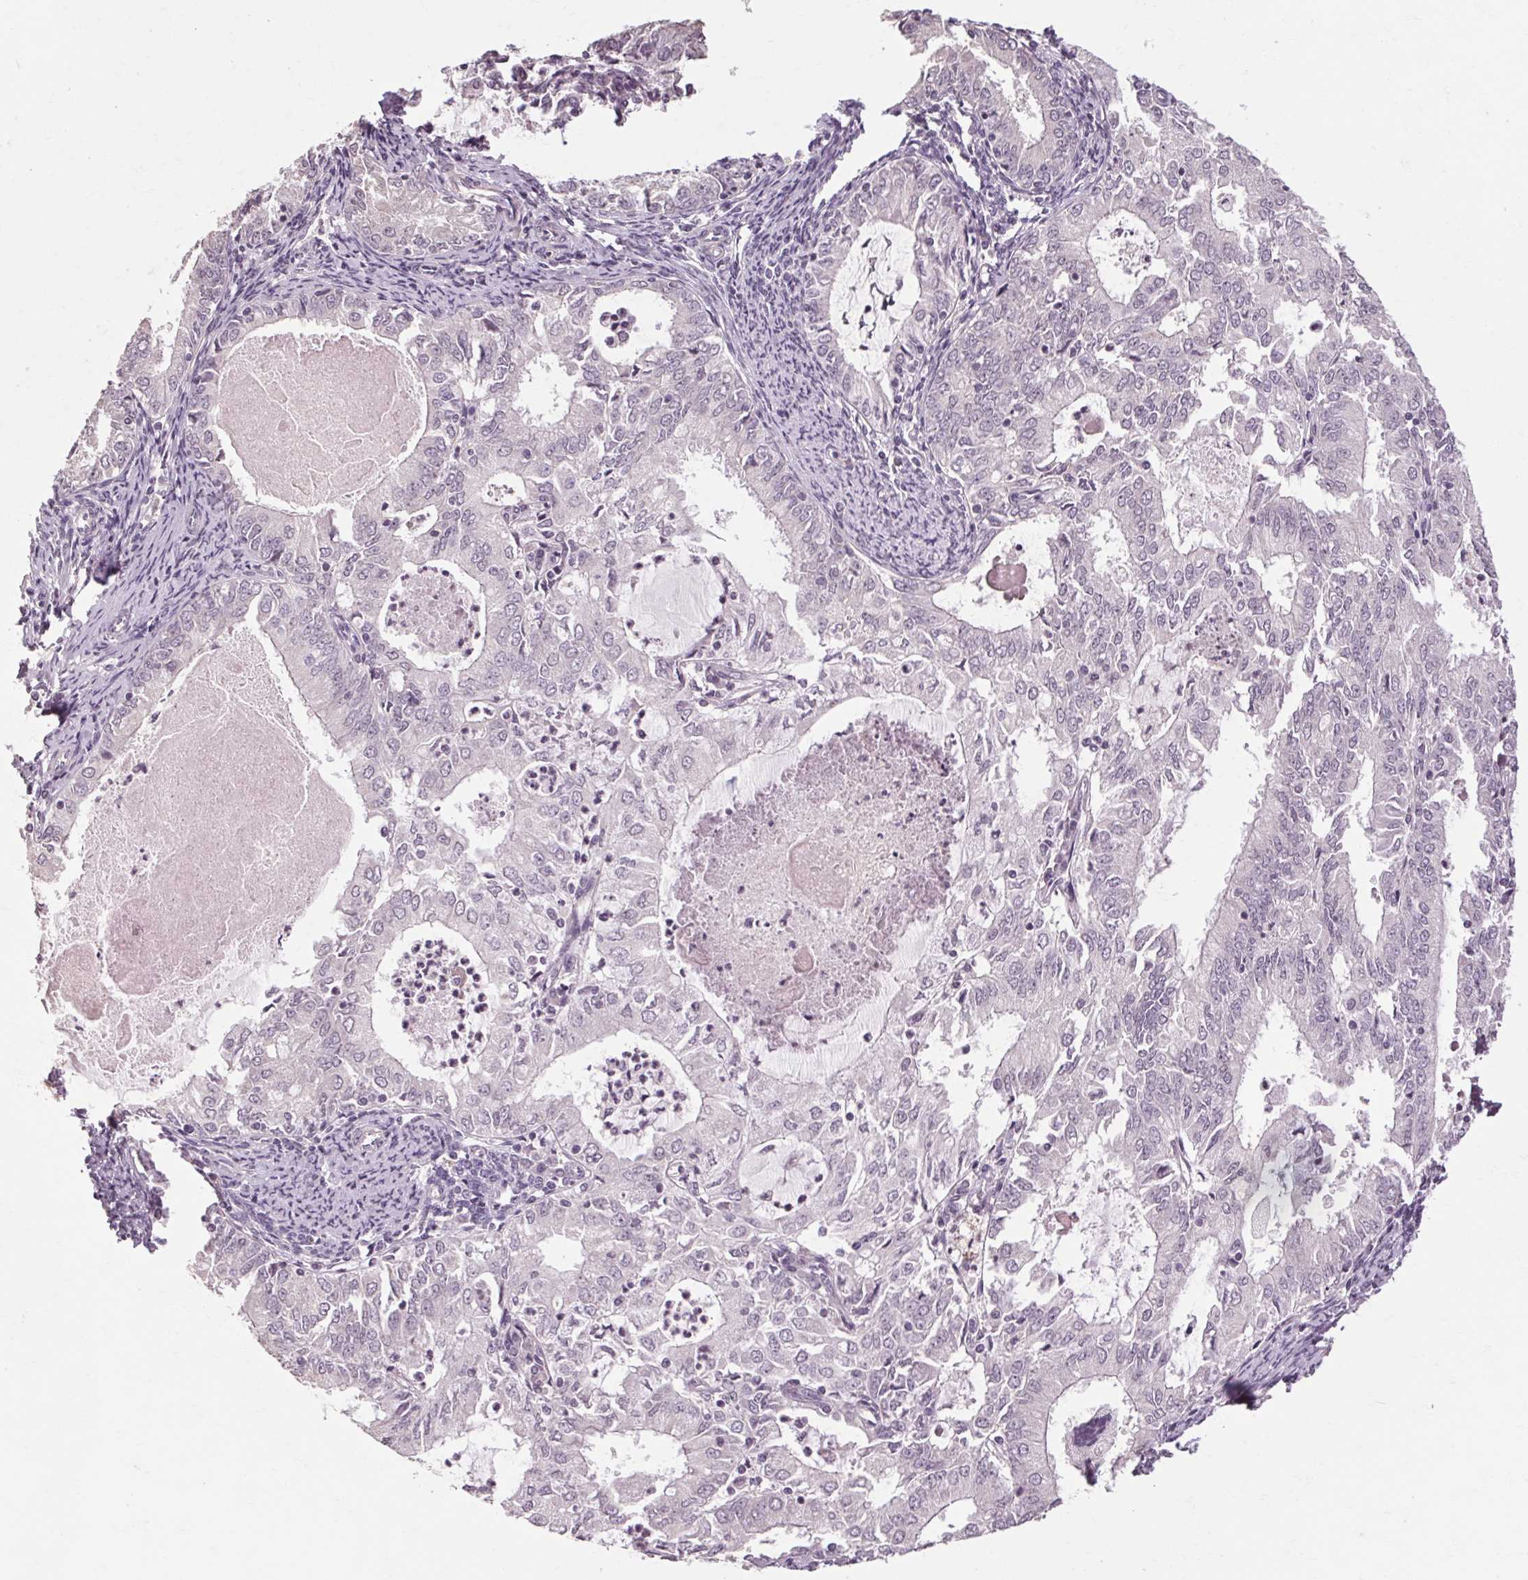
{"staining": {"intensity": "negative", "quantity": "none", "location": "none"}, "tissue": "endometrial cancer", "cell_type": "Tumor cells", "image_type": "cancer", "snomed": [{"axis": "morphology", "description": "Adenocarcinoma, NOS"}, {"axis": "topography", "description": "Endometrium"}], "caption": "DAB (3,3'-diaminobenzidine) immunohistochemical staining of human endometrial adenocarcinoma reveals no significant positivity in tumor cells.", "gene": "POMC", "patient": {"sex": "female", "age": 57}}